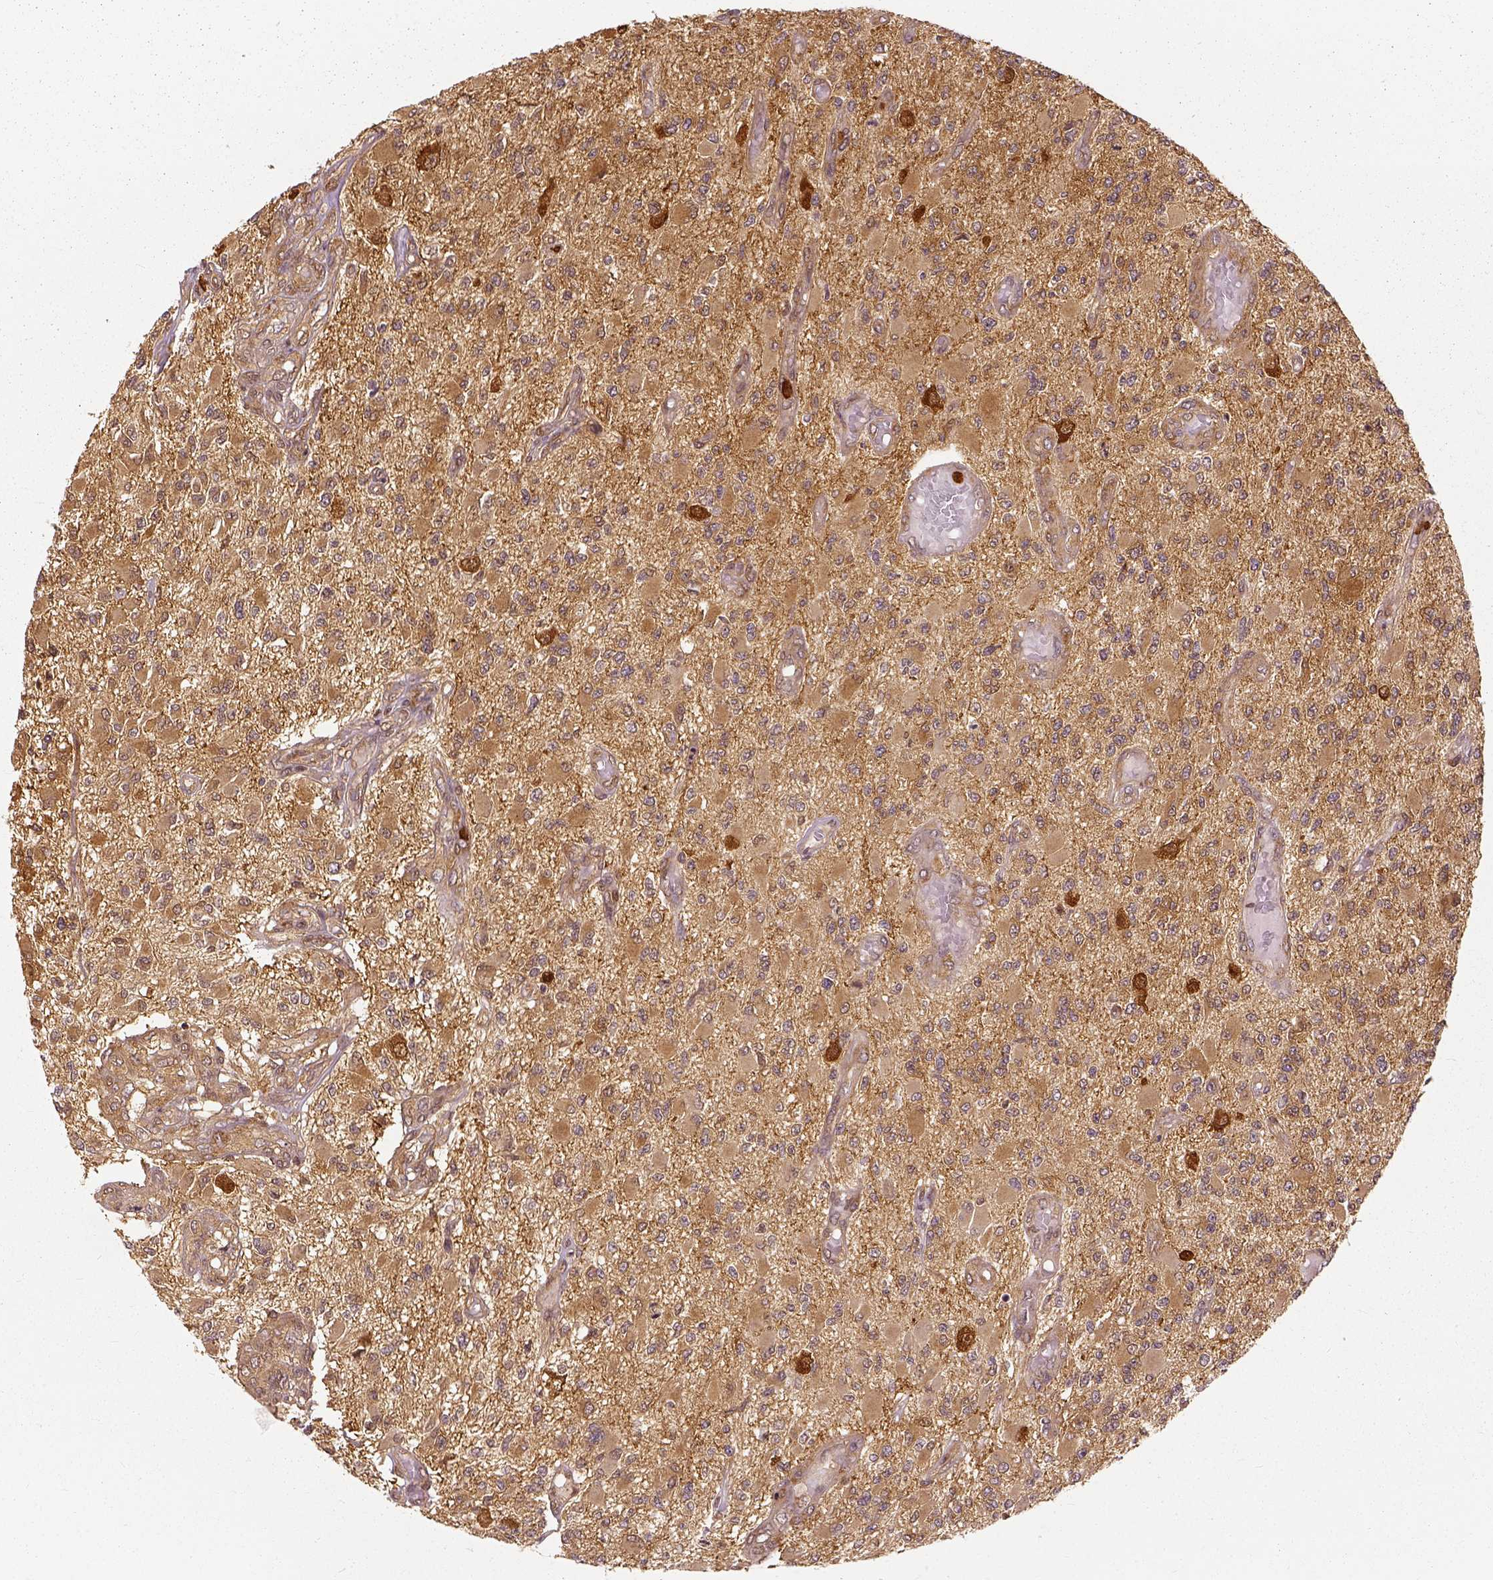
{"staining": {"intensity": "moderate", "quantity": ">75%", "location": "cytoplasmic/membranous"}, "tissue": "glioma", "cell_type": "Tumor cells", "image_type": "cancer", "snomed": [{"axis": "morphology", "description": "Glioma, malignant, High grade"}, {"axis": "topography", "description": "Brain"}], "caption": "Immunohistochemistry (IHC) (DAB) staining of high-grade glioma (malignant) exhibits moderate cytoplasmic/membranous protein positivity in approximately >75% of tumor cells. Immunohistochemistry stains the protein in brown and the nuclei are stained blue.", "gene": "GPI", "patient": {"sex": "female", "age": 63}}